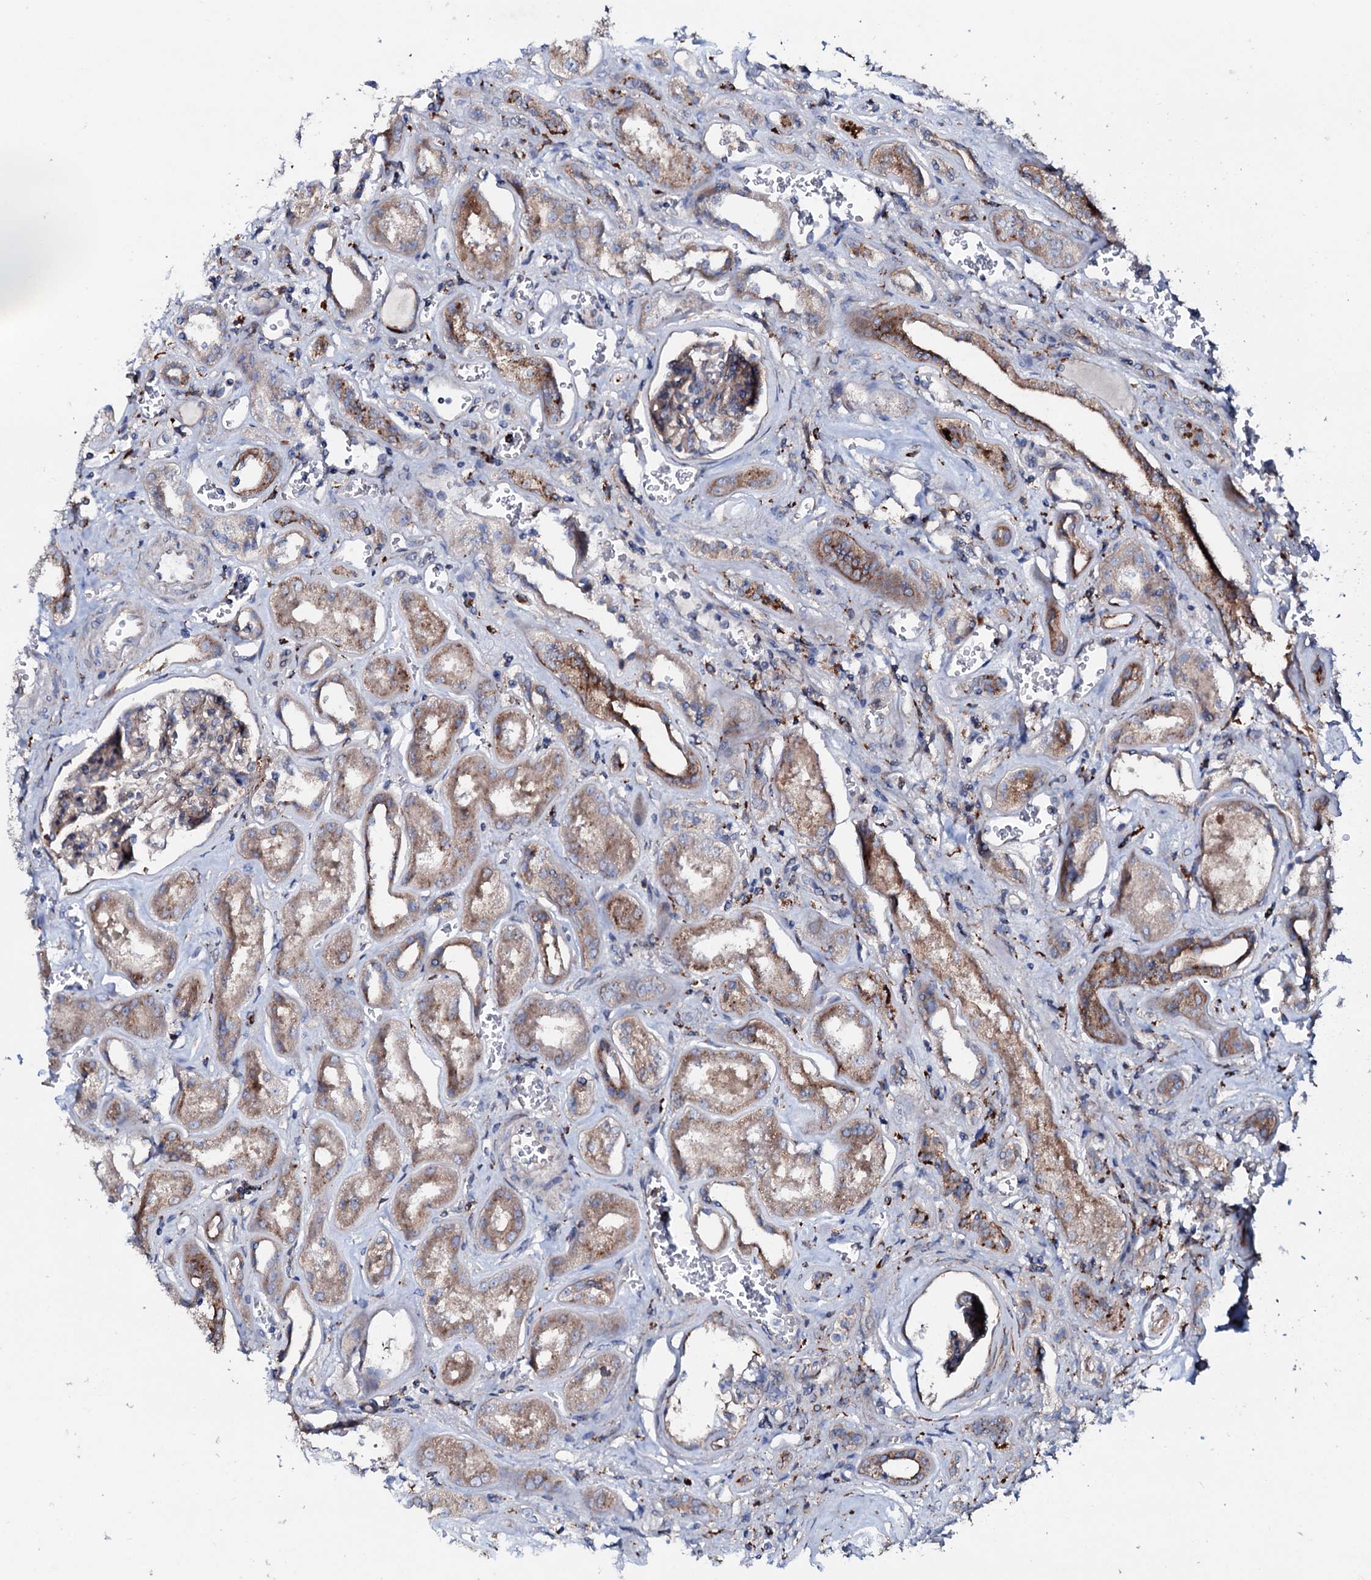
{"staining": {"intensity": "weak", "quantity": "25%-75%", "location": "cytoplasmic/membranous"}, "tissue": "kidney", "cell_type": "Cells in glomeruli", "image_type": "normal", "snomed": [{"axis": "morphology", "description": "Normal tissue, NOS"}, {"axis": "morphology", "description": "Adenocarcinoma, NOS"}, {"axis": "topography", "description": "Kidney"}], "caption": "Protein analysis of benign kidney exhibits weak cytoplasmic/membranous staining in approximately 25%-75% of cells in glomeruli. (DAB = brown stain, brightfield microscopy at high magnification).", "gene": "P2RX4", "patient": {"sex": "female", "age": 68}}